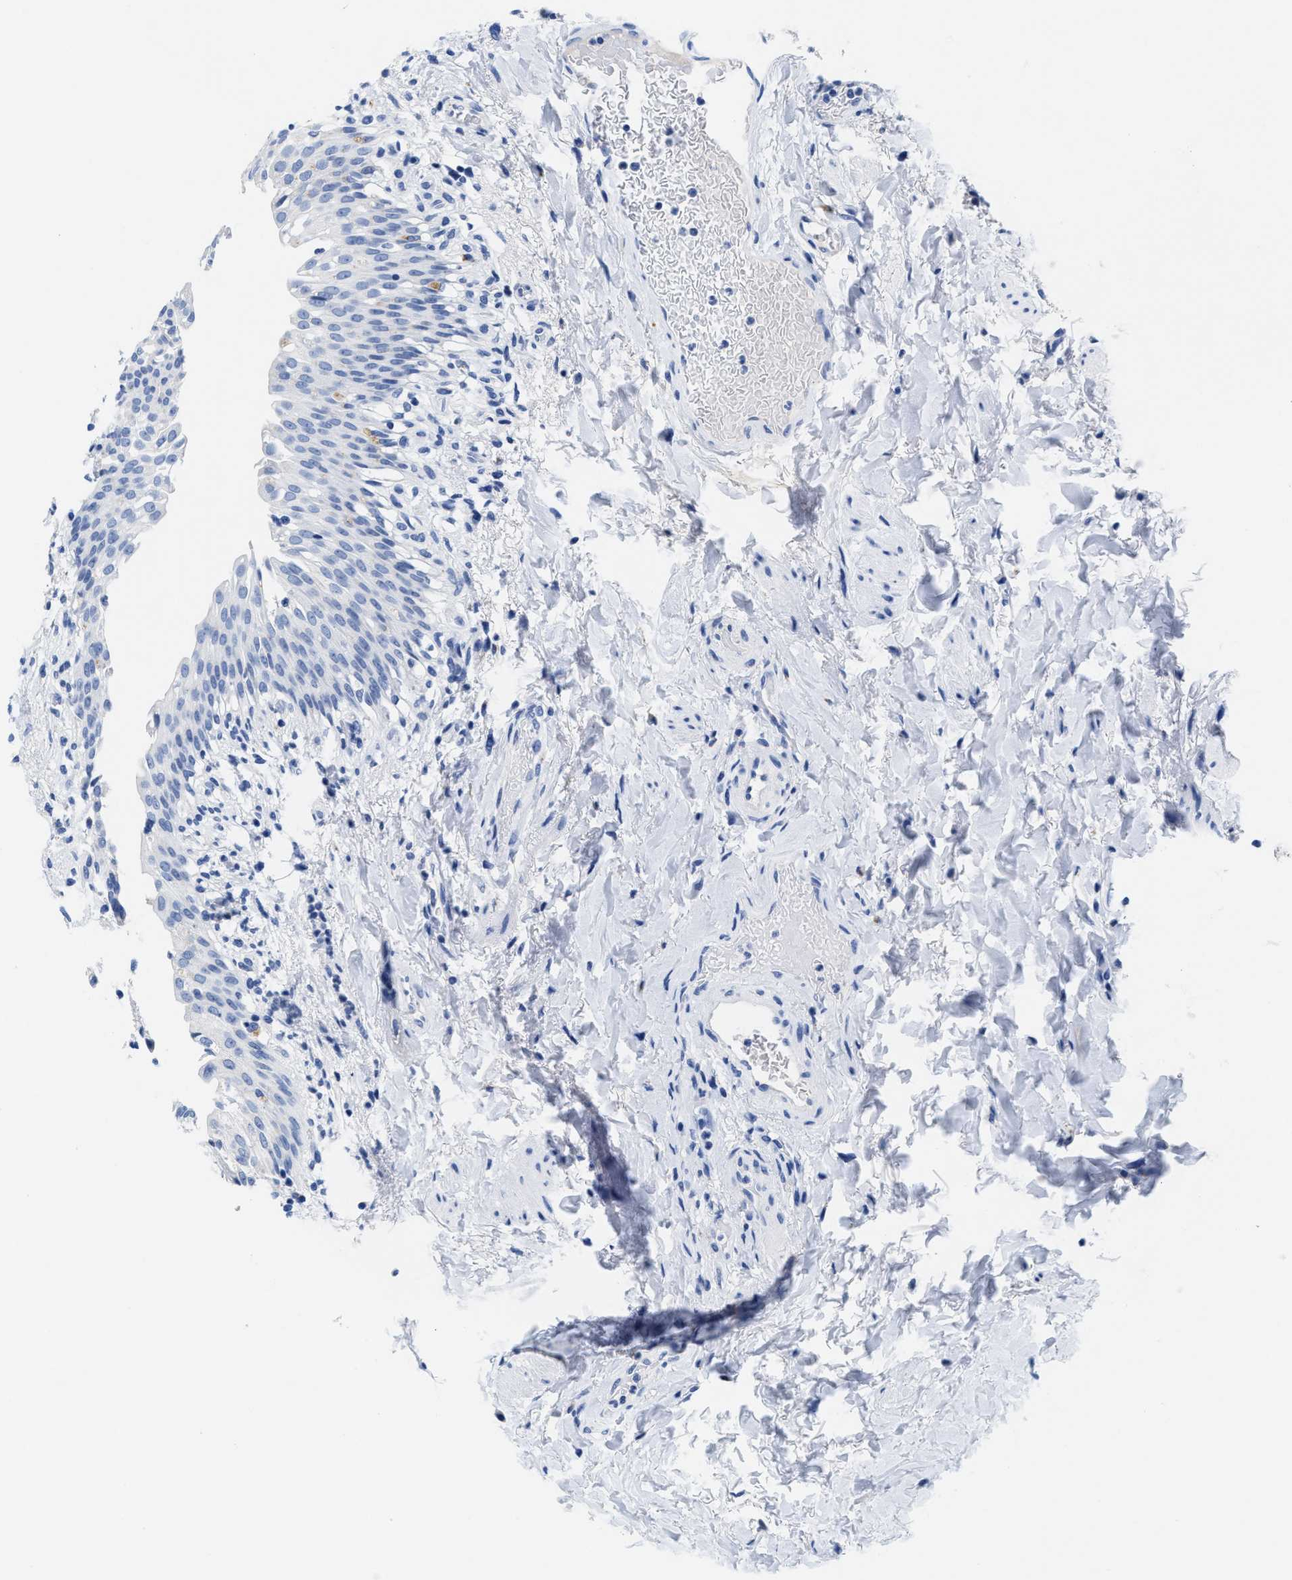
{"staining": {"intensity": "negative", "quantity": "none", "location": "none"}, "tissue": "urinary bladder", "cell_type": "Urothelial cells", "image_type": "normal", "snomed": [{"axis": "morphology", "description": "Normal tissue, NOS"}, {"axis": "topography", "description": "Urinary bladder"}], "caption": "The micrograph reveals no significant positivity in urothelial cells of urinary bladder. Nuclei are stained in blue.", "gene": "TTC3", "patient": {"sex": "female", "age": 60}}